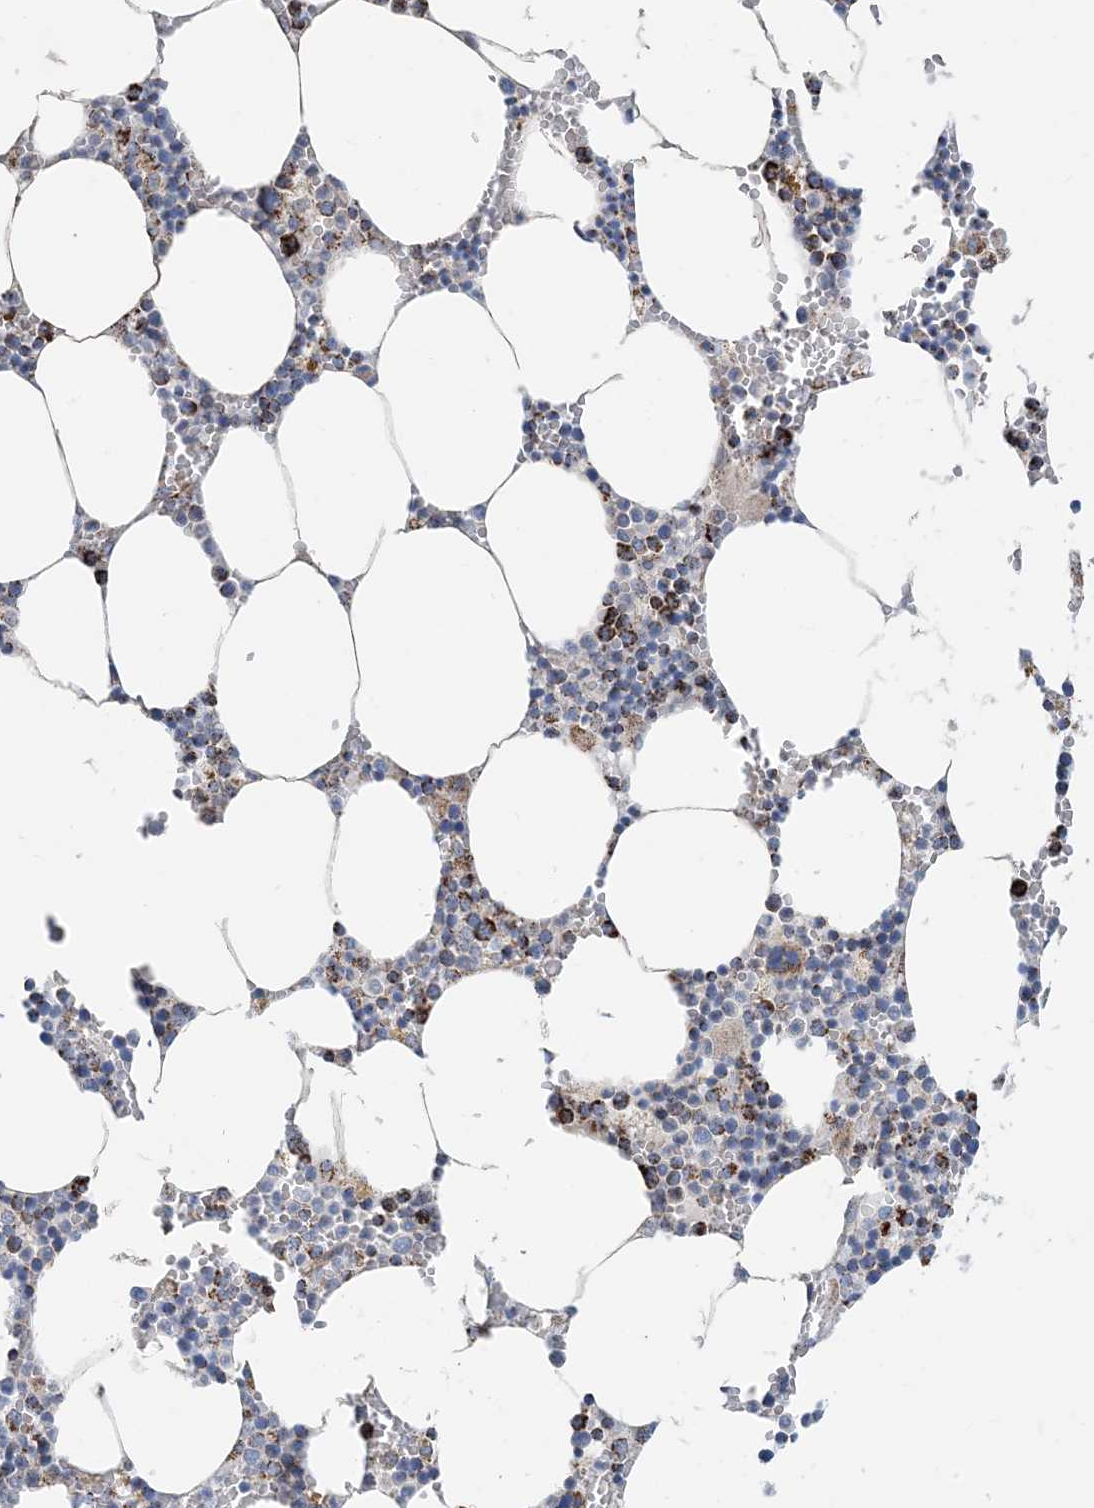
{"staining": {"intensity": "strong", "quantity": "25%-75%", "location": "cytoplasmic/membranous"}, "tissue": "bone marrow", "cell_type": "Hematopoietic cells", "image_type": "normal", "snomed": [{"axis": "morphology", "description": "Normal tissue, NOS"}, {"axis": "topography", "description": "Bone marrow"}], "caption": "Immunohistochemical staining of normal bone marrow reveals high levels of strong cytoplasmic/membranous expression in approximately 25%-75% of hematopoietic cells. (Brightfield microscopy of DAB IHC at high magnification).", "gene": "PCDHGA1", "patient": {"sex": "male", "age": 70}}